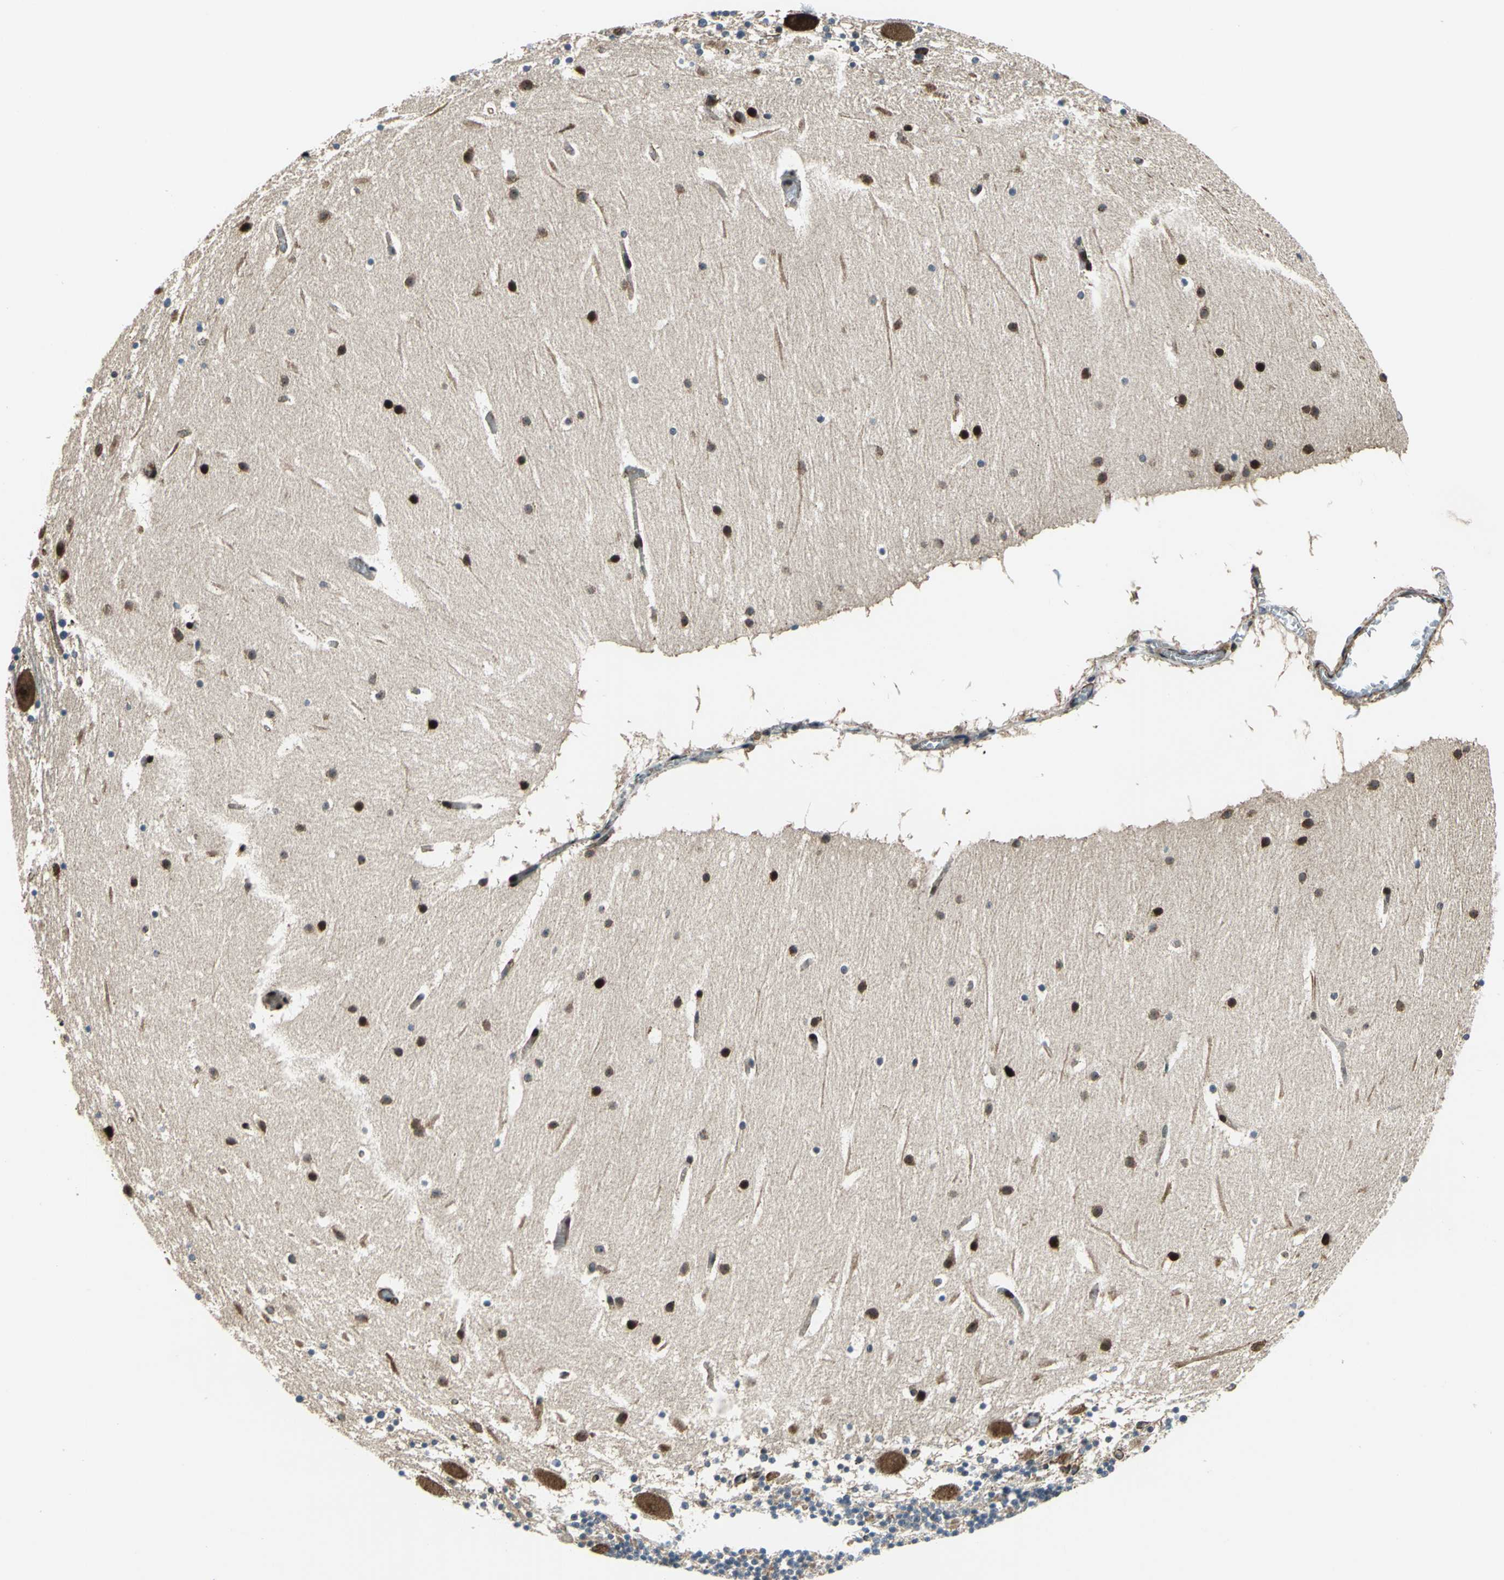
{"staining": {"intensity": "strong", "quantity": ">75%", "location": "cytoplasmic/membranous"}, "tissue": "cerebellum", "cell_type": "Cells in molecular layer", "image_type": "normal", "snomed": [{"axis": "morphology", "description": "Normal tissue, NOS"}, {"axis": "topography", "description": "Cerebellum"}], "caption": "Immunohistochemistry of benign human cerebellum demonstrates high levels of strong cytoplasmic/membranous positivity in about >75% of cells in molecular layer.", "gene": "AATF", "patient": {"sex": "male", "age": 45}}